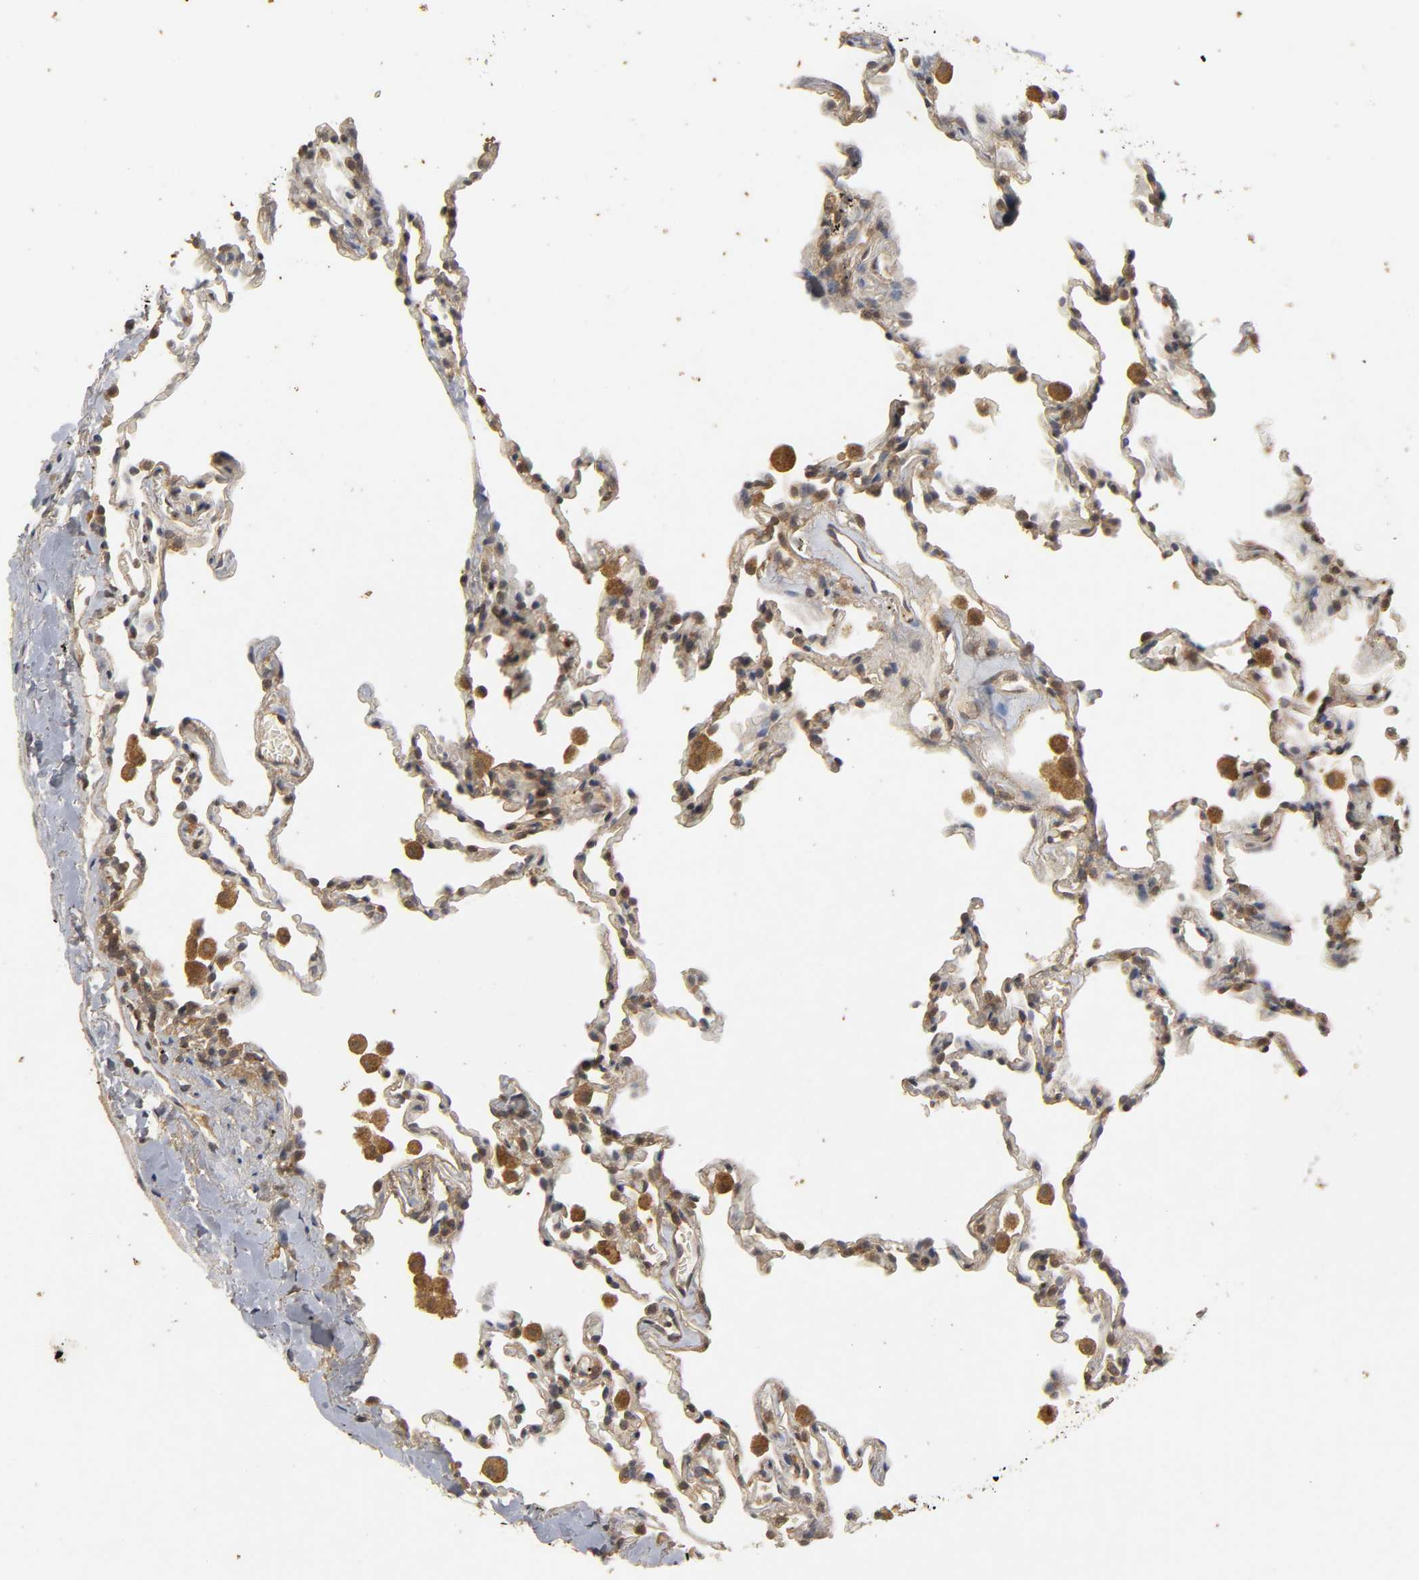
{"staining": {"intensity": "negative", "quantity": "none", "location": "none"}, "tissue": "lung", "cell_type": "Alveolar cells", "image_type": "normal", "snomed": [{"axis": "morphology", "description": "Normal tissue, NOS"}, {"axis": "morphology", "description": "Soft tissue tumor metastatic"}, {"axis": "topography", "description": "Lung"}], "caption": "High power microscopy histopathology image of an IHC micrograph of normal lung, revealing no significant staining in alveolar cells.", "gene": "TRAF6", "patient": {"sex": "male", "age": 59}}